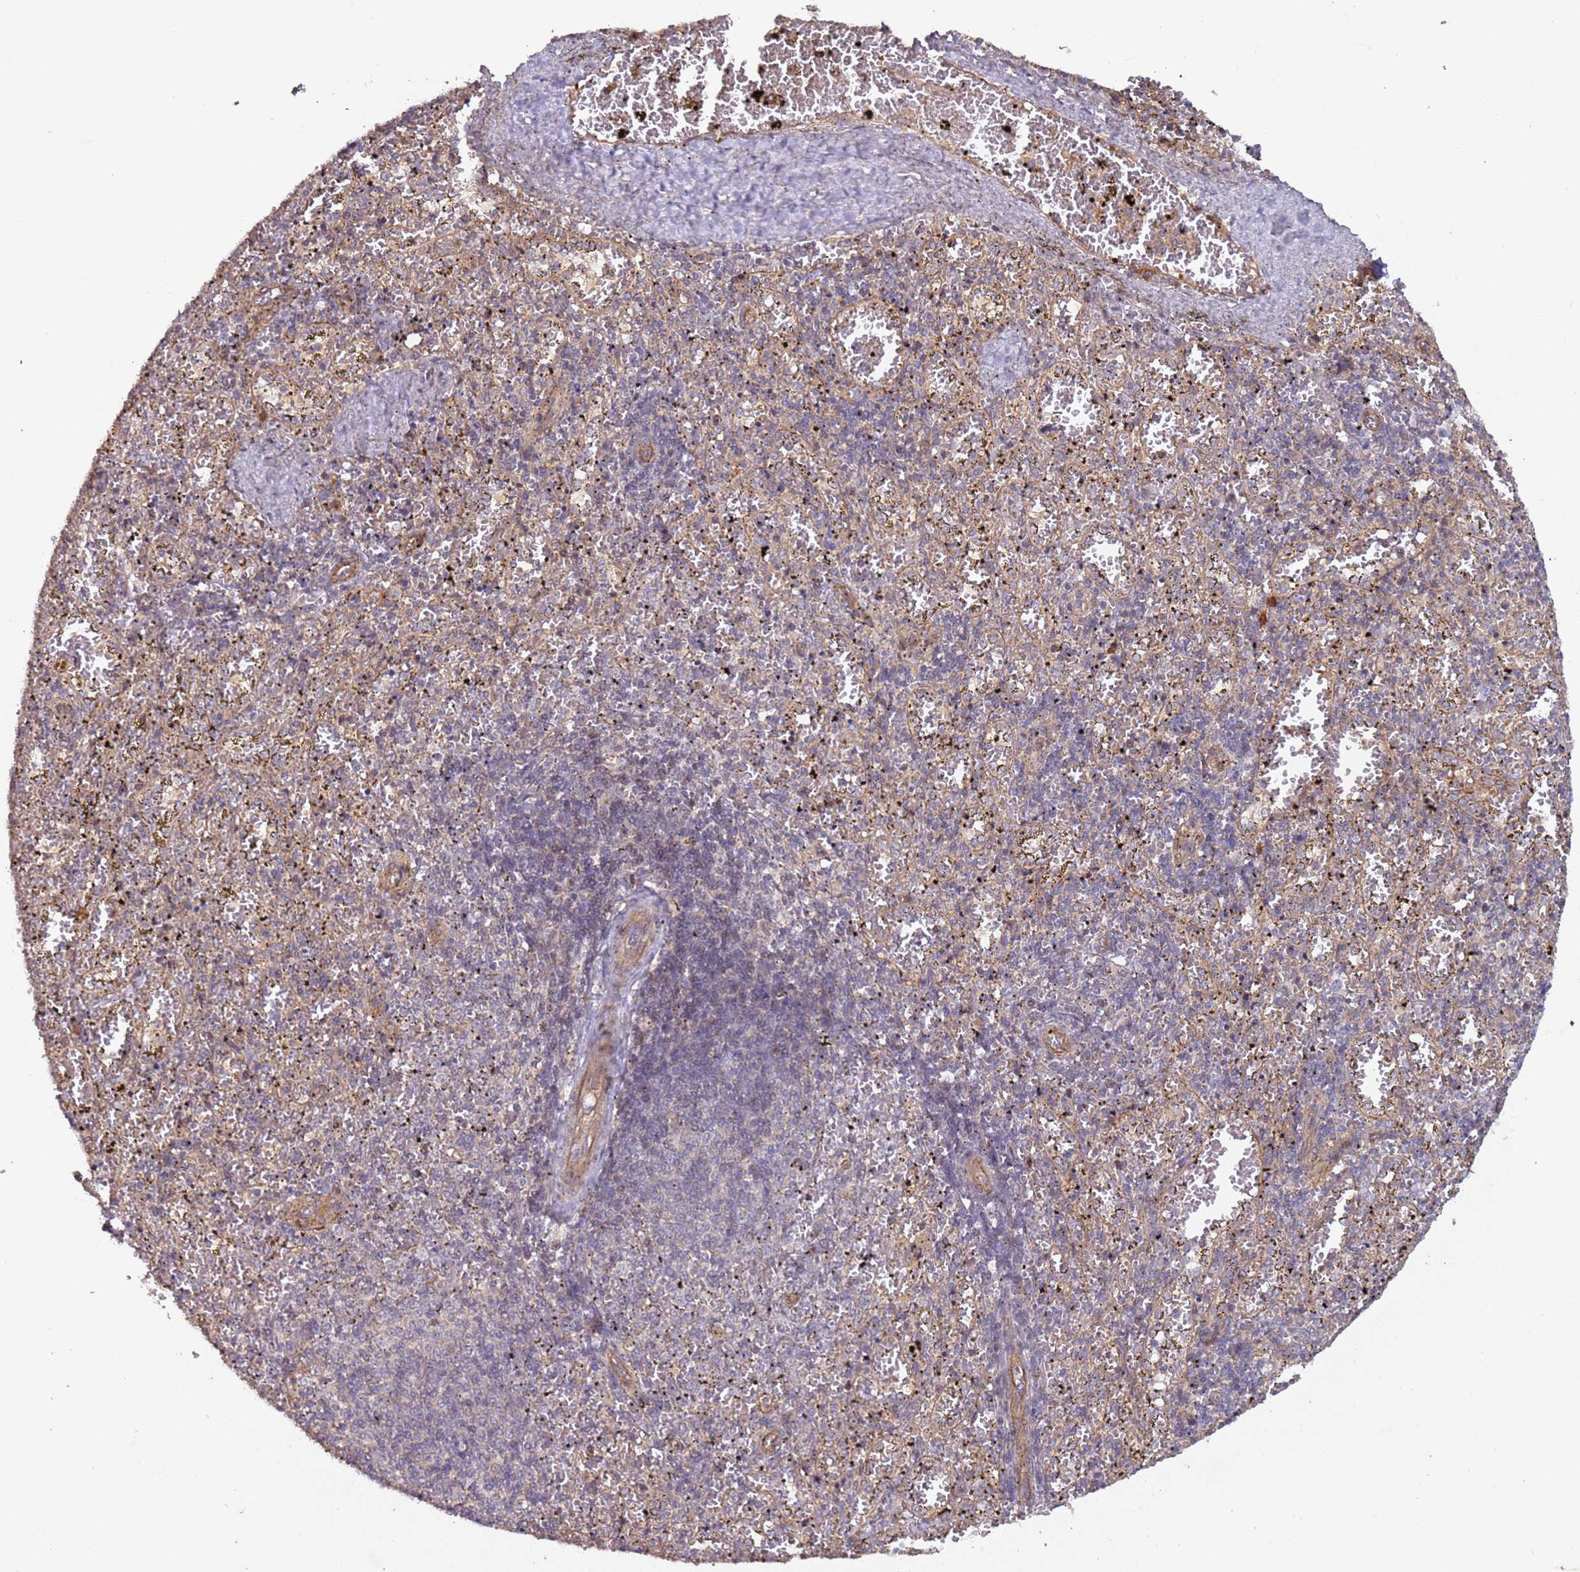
{"staining": {"intensity": "weak", "quantity": "<25%", "location": "cytoplasmic/membranous"}, "tissue": "spleen", "cell_type": "Cells in red pulp", "image_type": "normal", "snomed": [{"axis": "morphology", "description": "Normal tissue, NOS"}, {"axis": "topography", "description": "Spleen"}], "caption": "This is an immunohistochemistry (IHC) micrograph of unremarkable spleen. There is no expression in cells in red pulp.", "gene": "KANSL1L", "patient": {"sex": "male", "age": 11}}